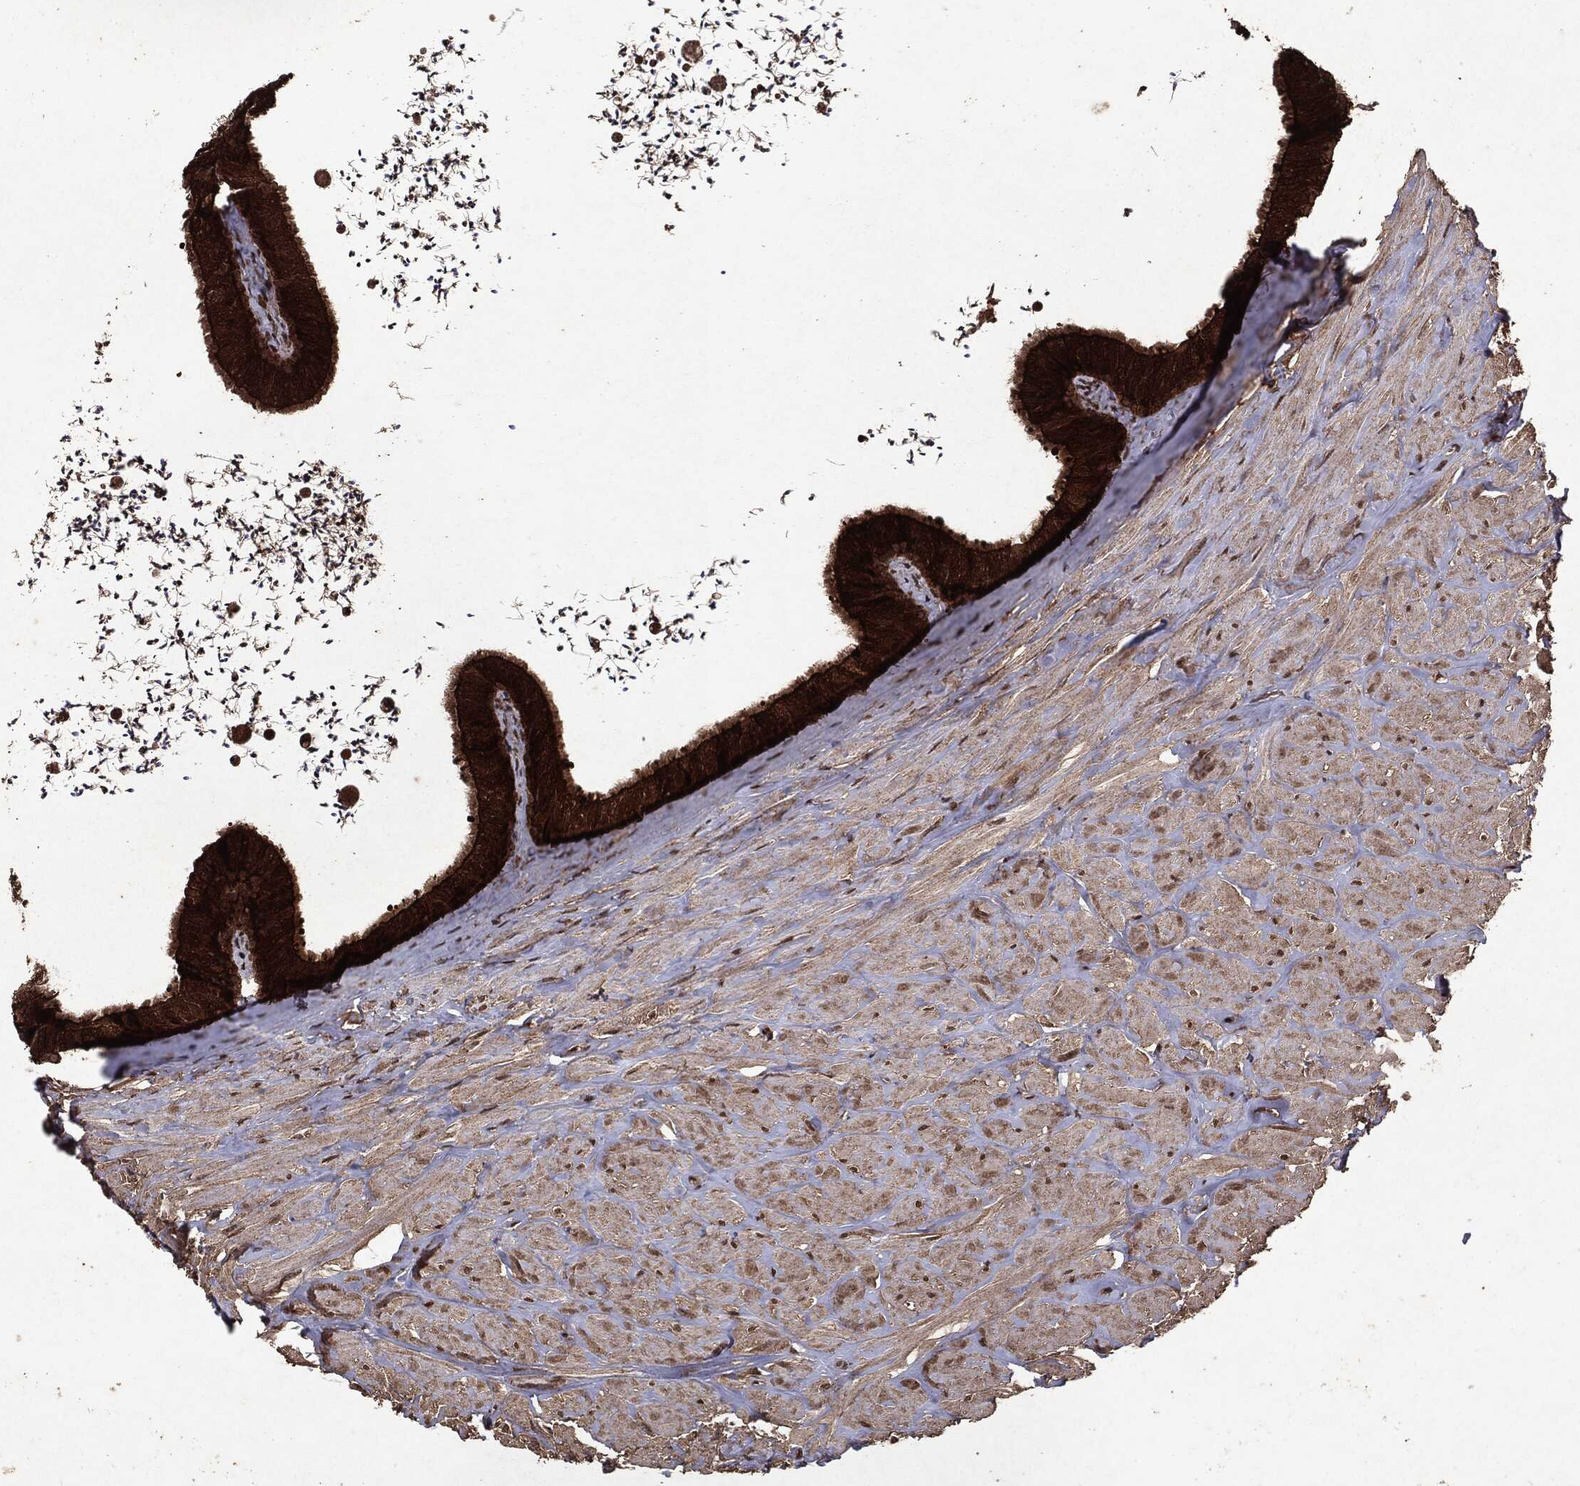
{"staining": {"intensity": "strong", "quantity": ">75%", "location": "cytoplasmic/membranous,nuclear"}, "tissue": "epididymis", "cell_type": "Glandular cells", "image_type": "normal", "snomed": [{"axis": "morphology", "description": "Normal tissue, NOS"}, {"axis": "topography", "description": "Epididymis"}], "caption": "Immunohistochemical staining of normal human epididymis demonstrates high levels of strong cytoplasmic/membranous,nuclear staining in approximately >75% of glandular cells.", "gene": "PEBP1", "patient": {"sex": "male", "age": 32}}